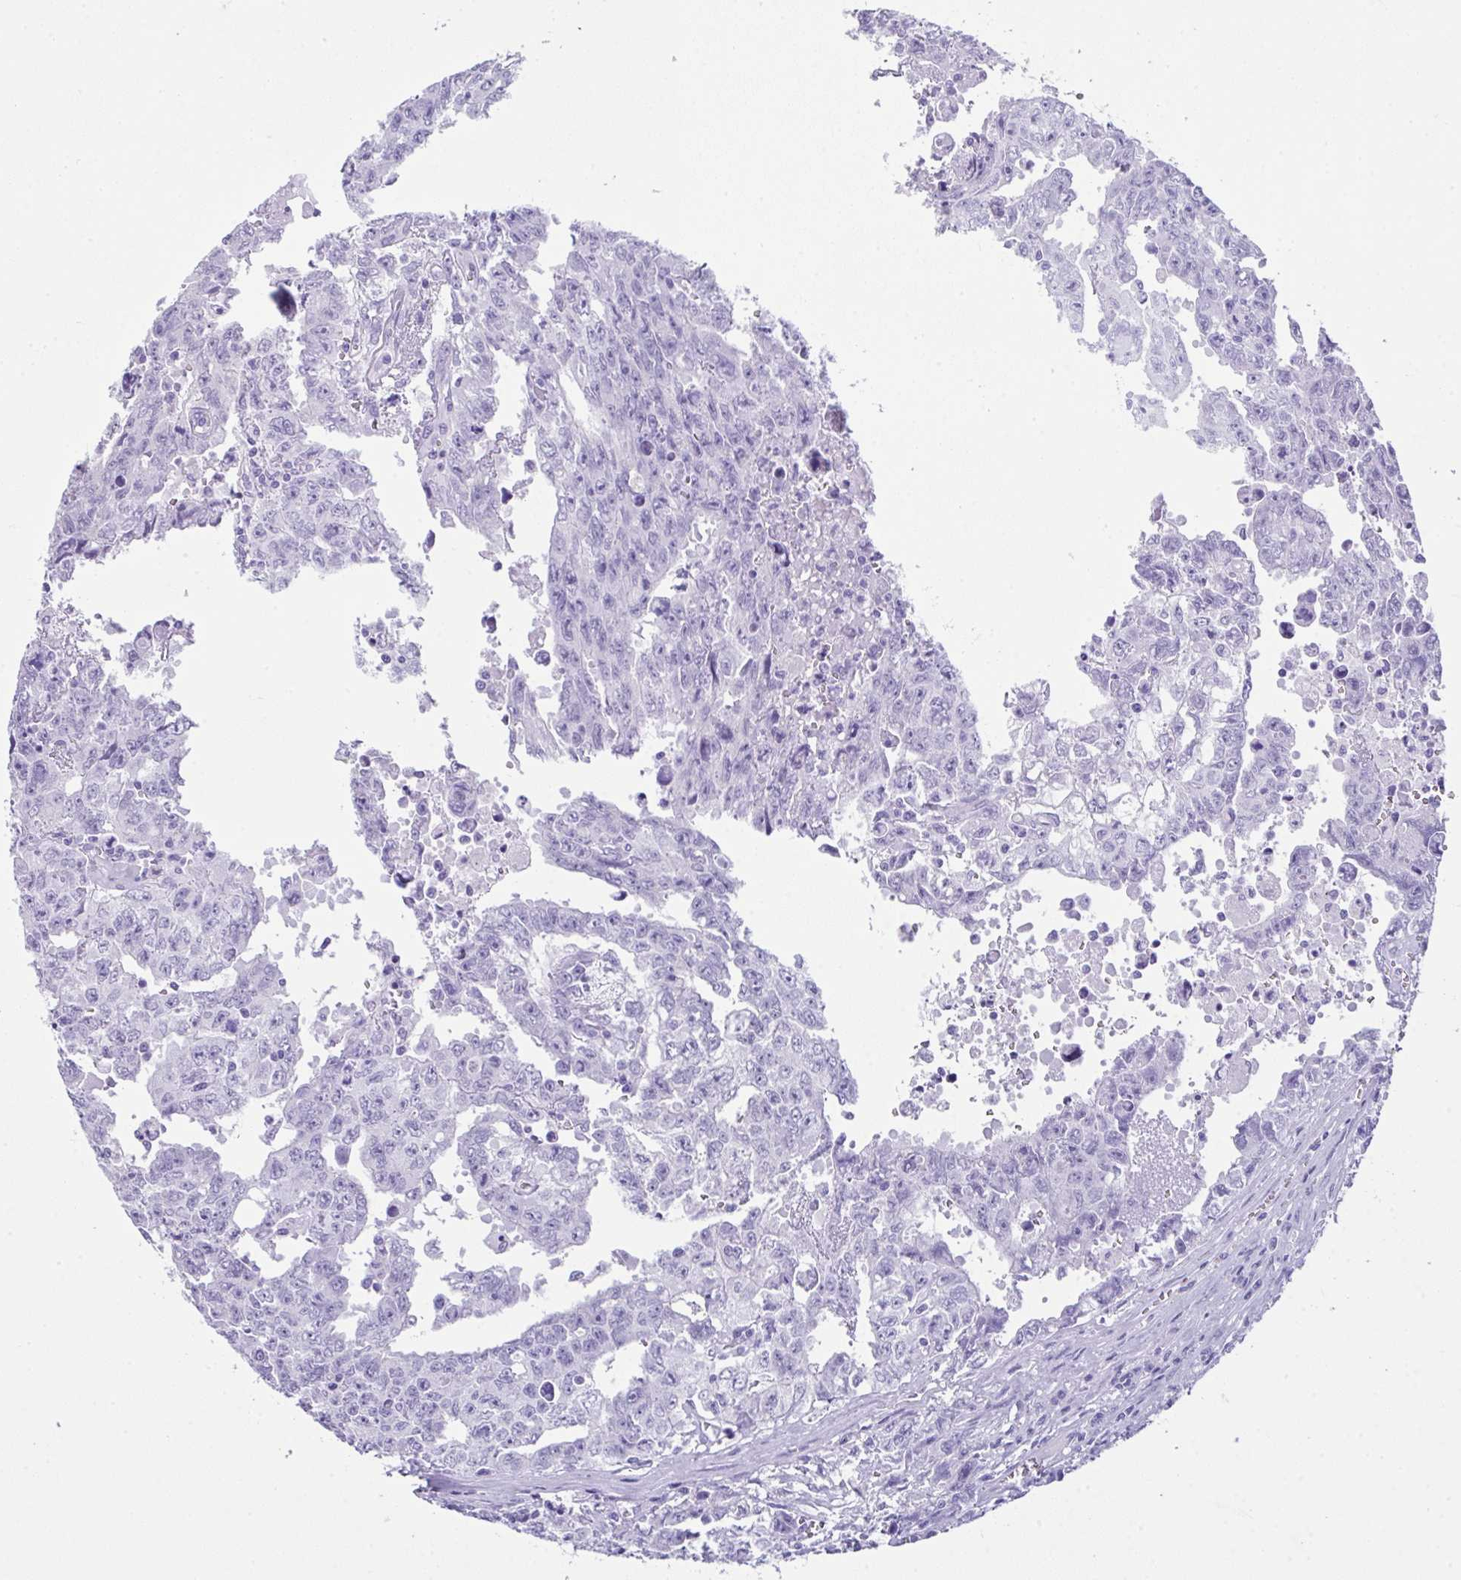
{"staining": {"intensity": "negative", "quantity": "none", "location": "none"}, "tissue": "testis cancer", "cell_type": "Tumor cells", "image_type": "cancer", "snomed": [{"axis": "morphology", "description": "Carcinoma, Embryonal, NOS"}, {"axis": "topography", "description": "Testis"}], "caption": "IHC of human testis embryonal carcinoma displays no positivity in tumor cells.", "gene": "LGALS4", "patient": {"sex": "male", "age": 24}}